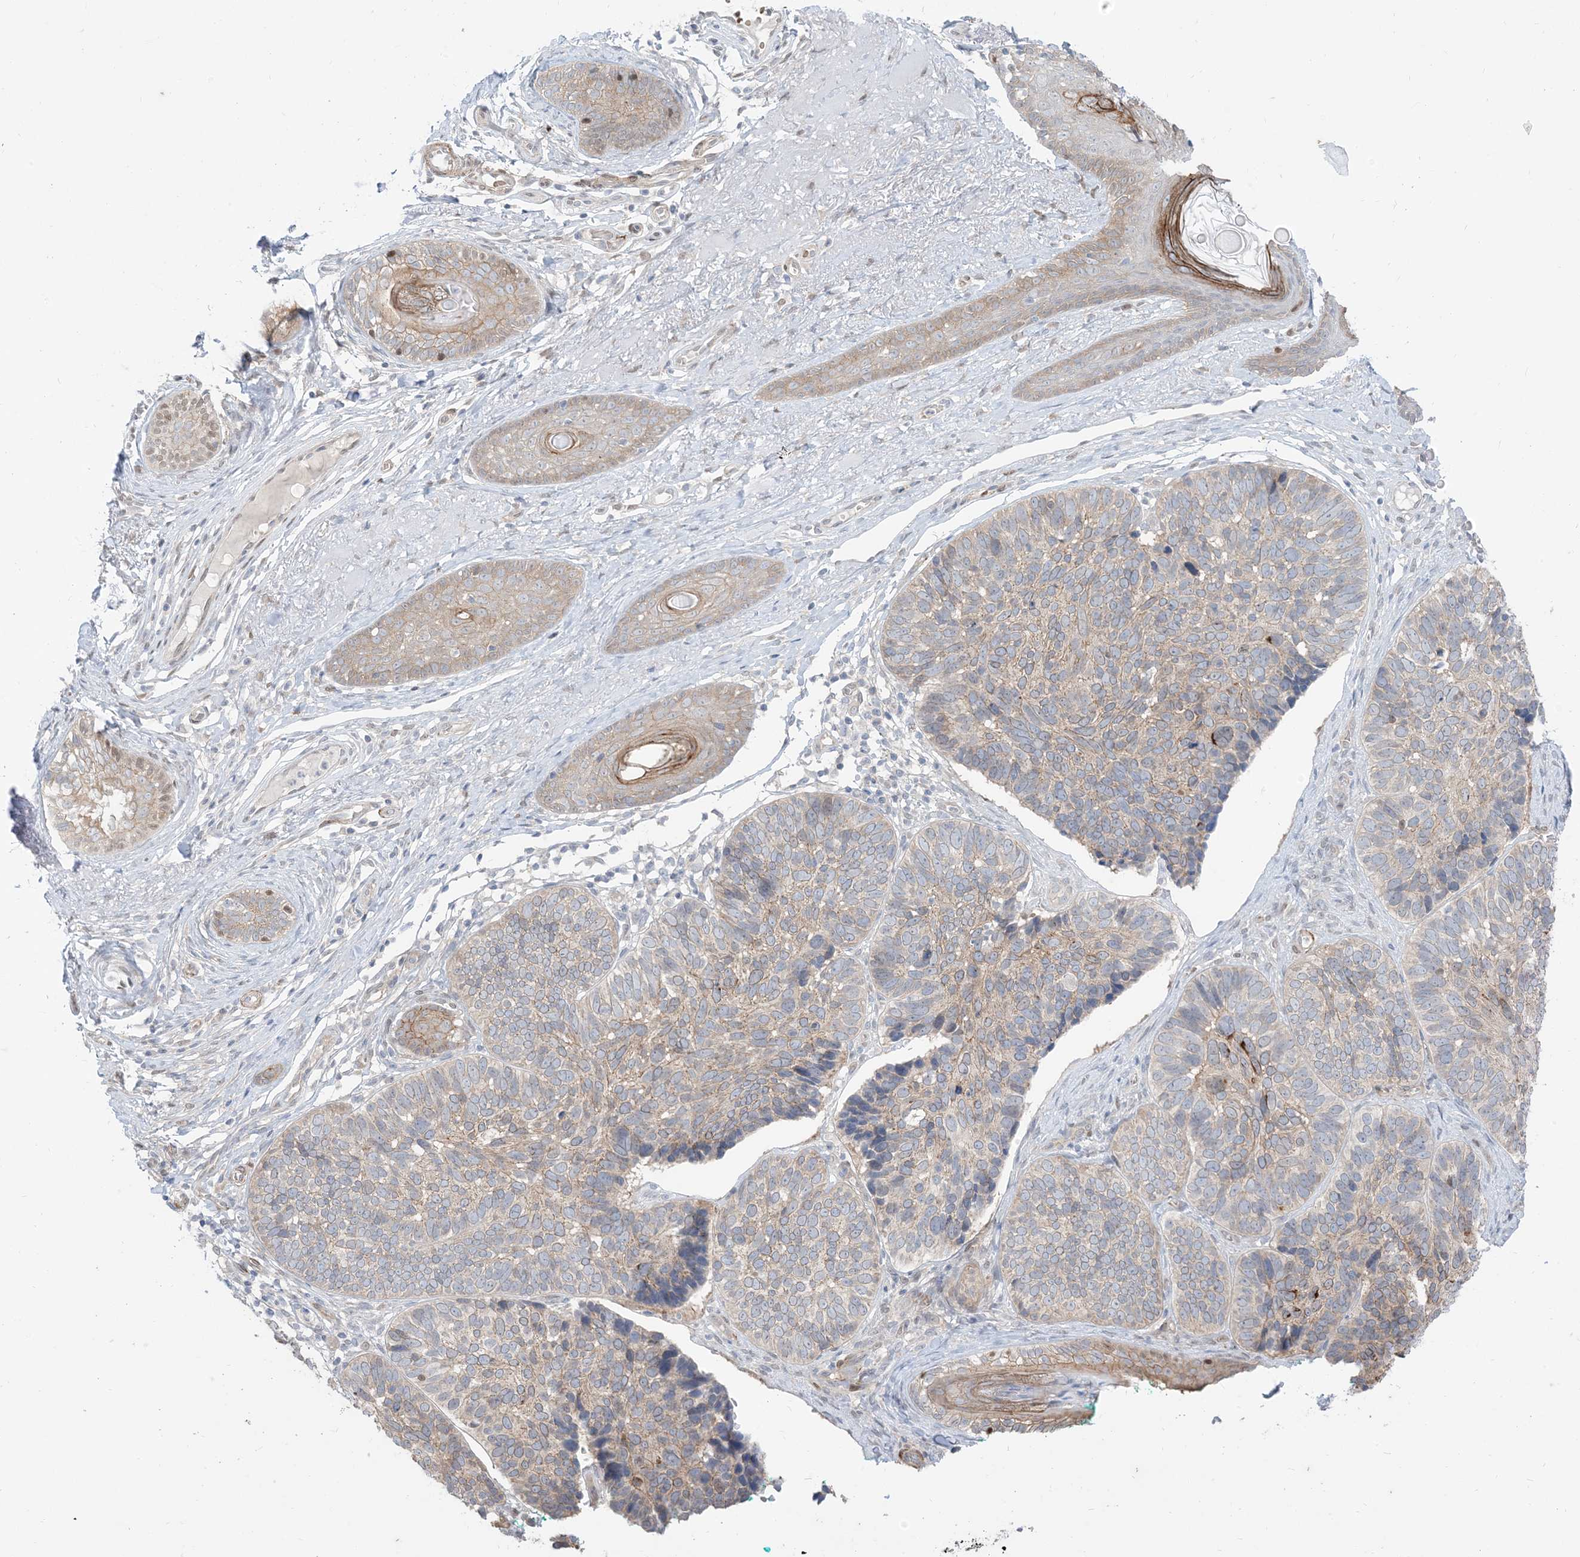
{"staining": {"intensity": "weak", "quantity": "25%-75%", "location": "cytoplasmic/membranous"}, "tissue": "skin cancer", "cell_type": "Tumor cells", "image_type": "cancer", "snomed": [{"axis": "morphology", "description": "Basal cell carcinoma"}, {"axis": "topography", "description": "Skin"}], "caption": "Immunohistochemical staining of human skin cancer (basal cell carcinoma) reveals low levels of weak cytoplasmic/membranous protein staining in about 25%-75% of tumor cells. (DAB (3,3'-diaminobenzidine) = brown stain, brightfield microscopy at high magnification).", "gene": "RIN1", "patient": {"sex": "male", "age": 62}}